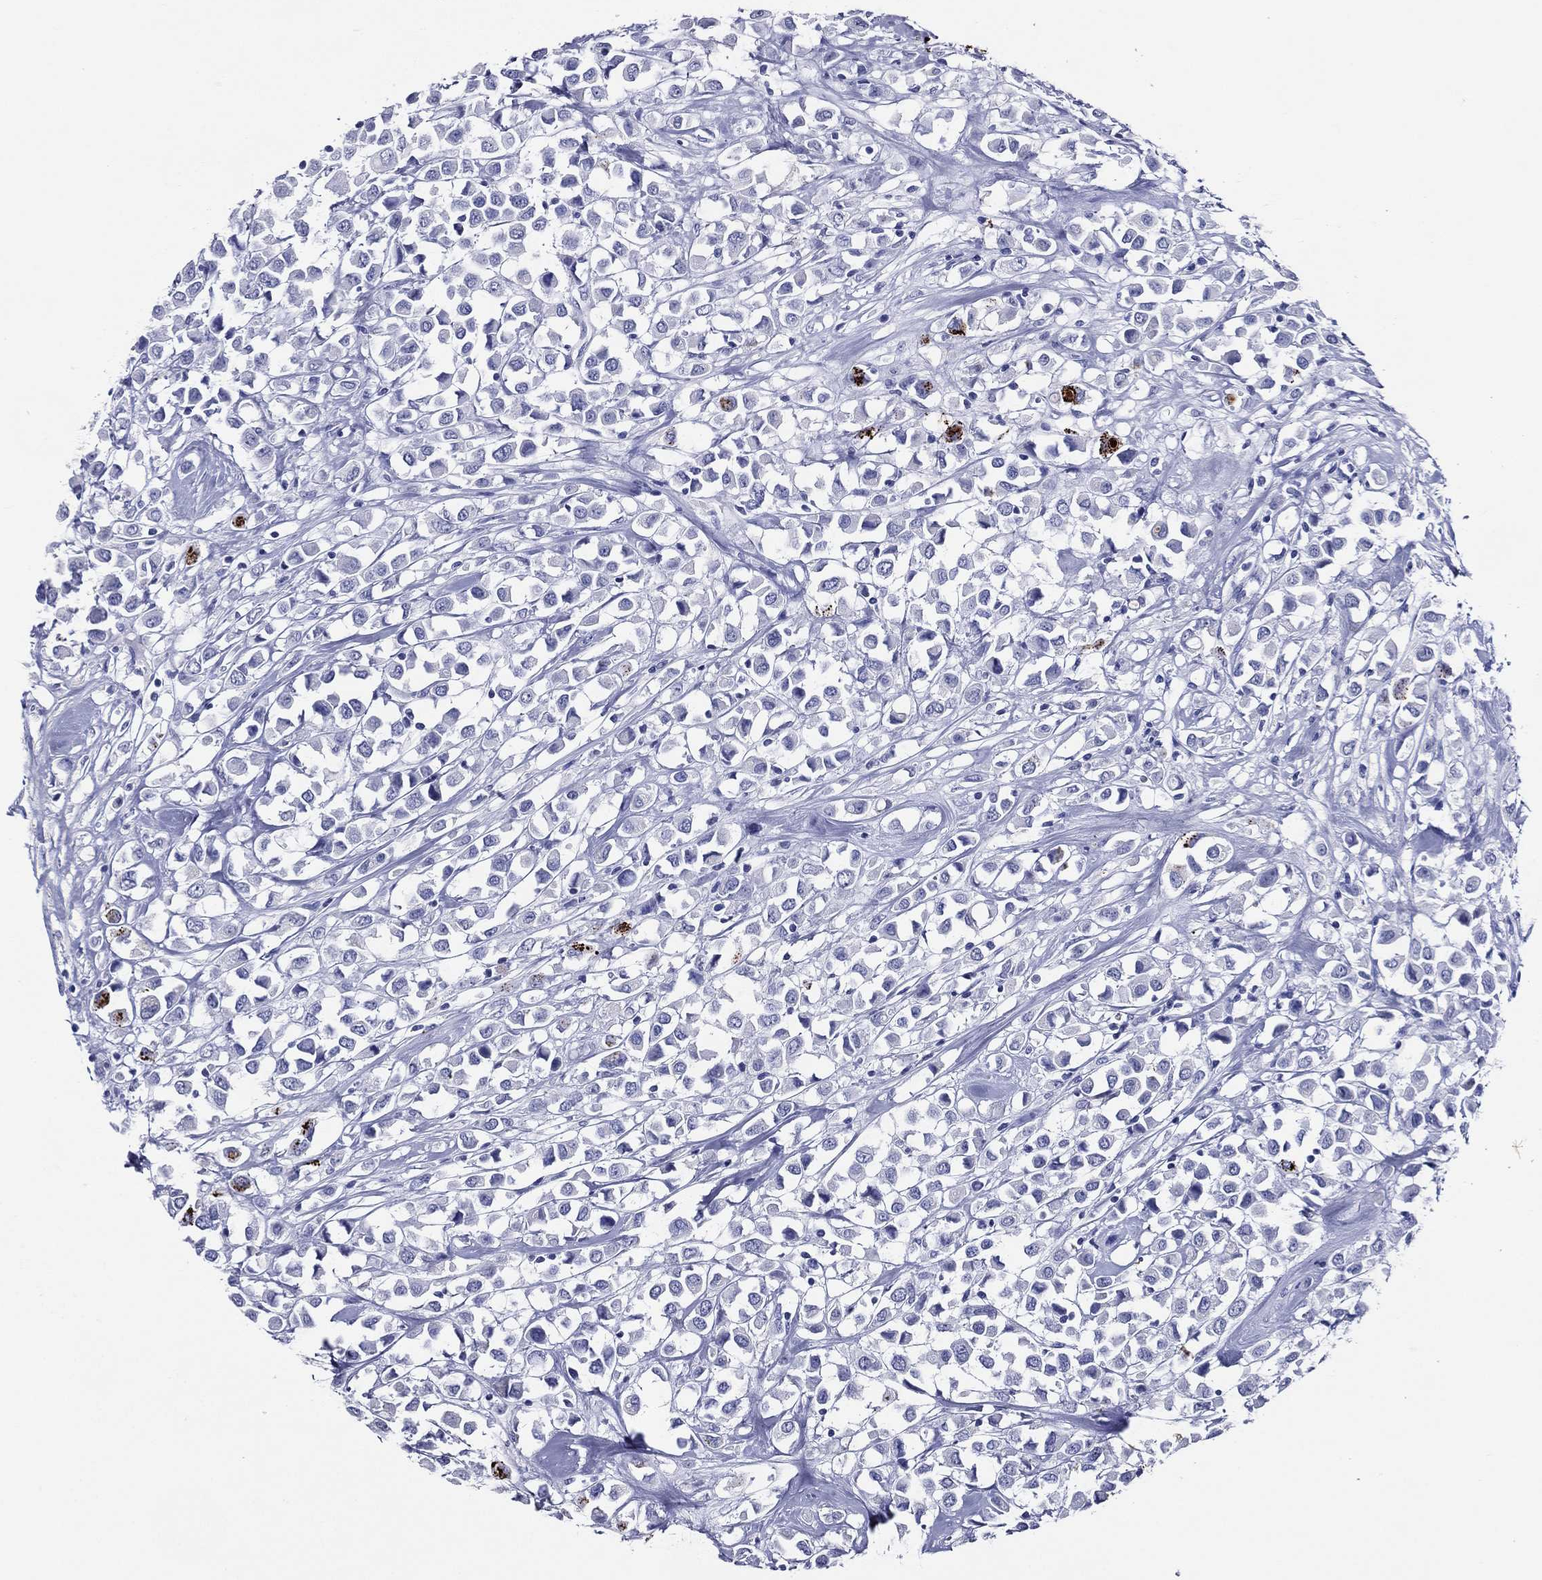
{"staining": {"intensity": "negative", "quantity": "none", "location": "none"}, "tissue": "breast cancer", "cell_type": "Tumor cells", "image_type": "cancer", "snomed": [{"axis": "morphology", "description": "Duct carcinoma"}, {"axis": "topography", "description": "Breast"}], "caption": "Human breast cancer (intraductal carcinoma) stained for a protein using IHC displays no positivity in tumor cells.", "gene": "ACE2", "patient": {"sex": "female", "age": 61}}